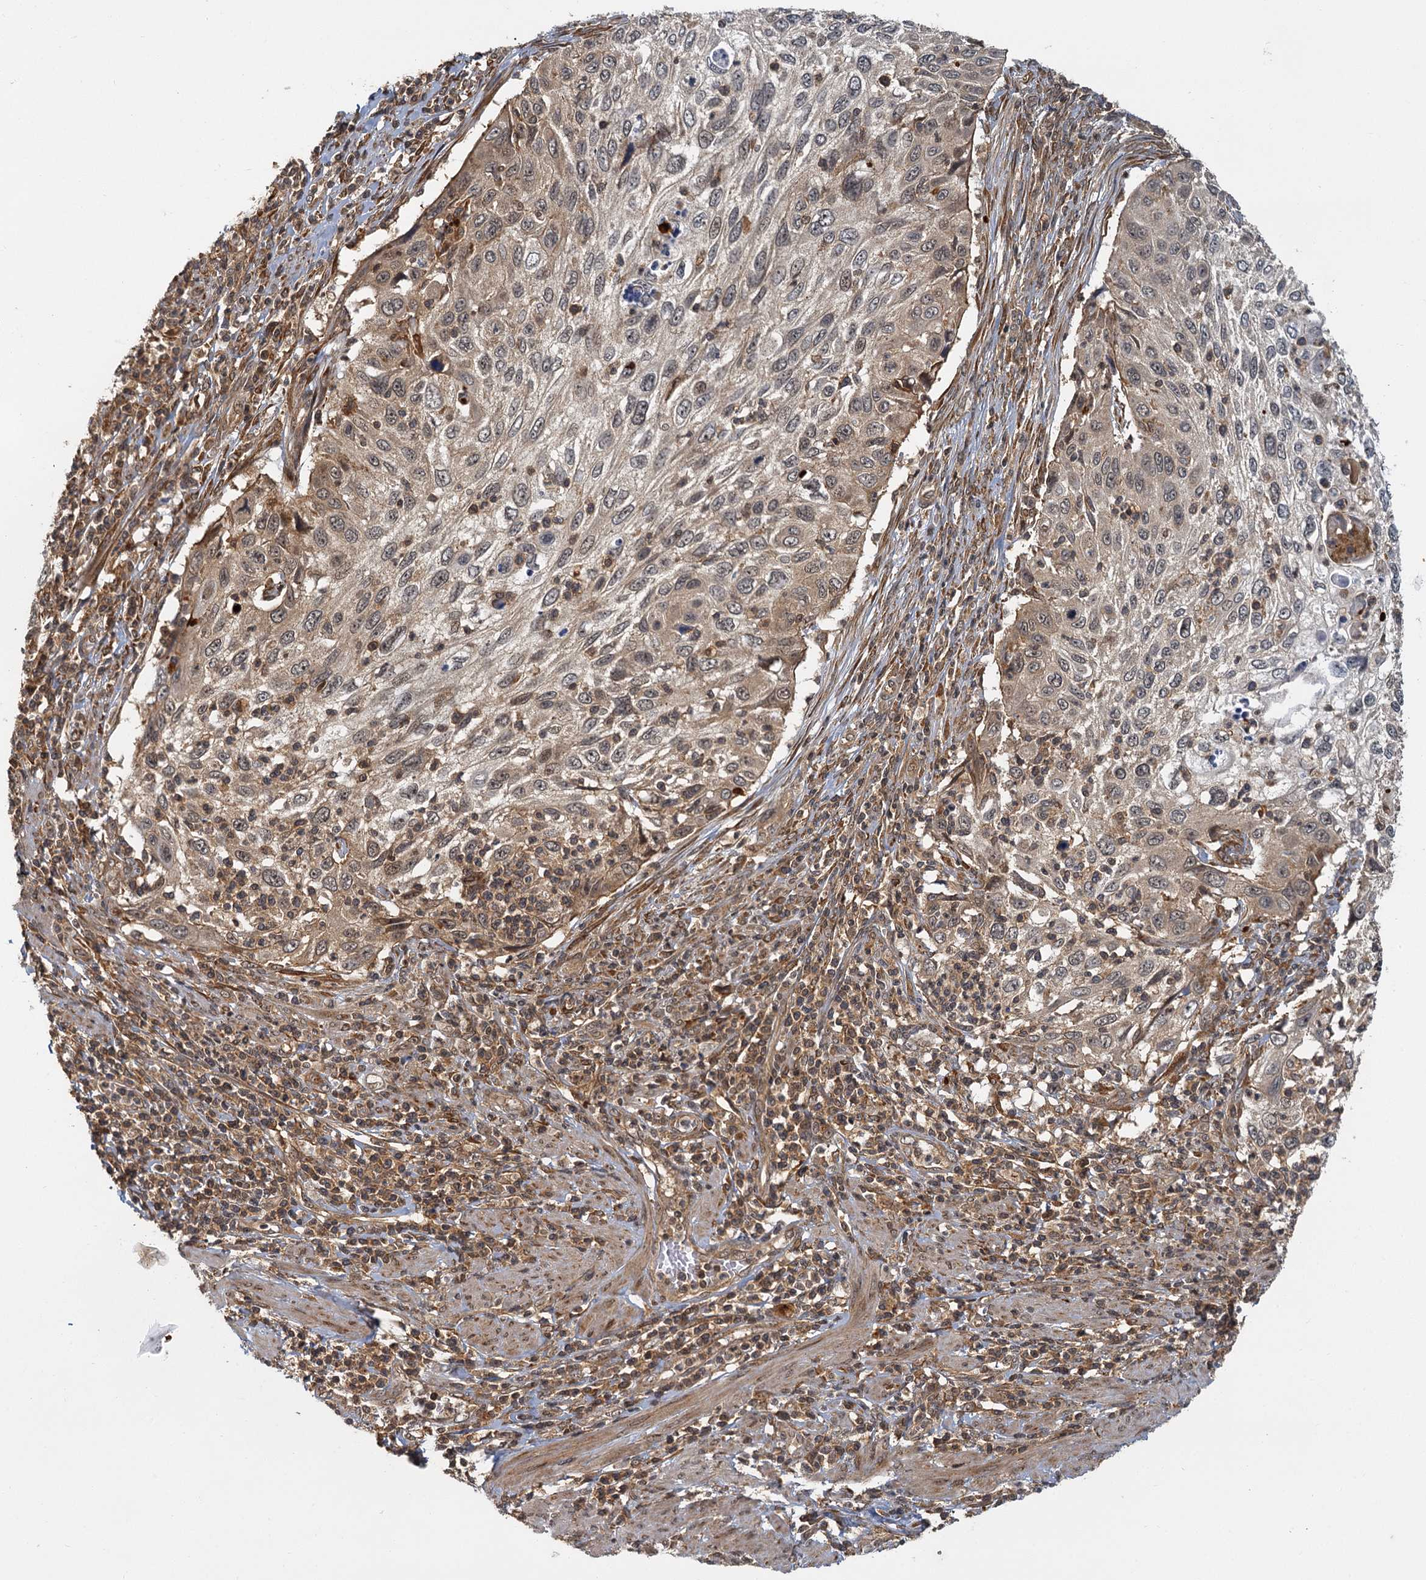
{"staining": {"intensity": "moderate", "quantity": "25%-75%", "location": "cytoplasmic/membranous,nuclear"}, "tissue": "cervical cancer", "cell_type": "Tumor cells", "image_type": "cancer", "snomed": [{"axis": "morphology", "description": "Squamous cell carcinoma, NOS"}, {"axis": "topography", "description": "Cervix"}], "caption": "Moderate cytoplasmic/membranous and nuclear staining is identified in approximately 25%-75% of tumor cells in squamous cell carcinoma (cervical).", "gene": "ZNF549", "patient": {"sex": "female", "age": 70}}